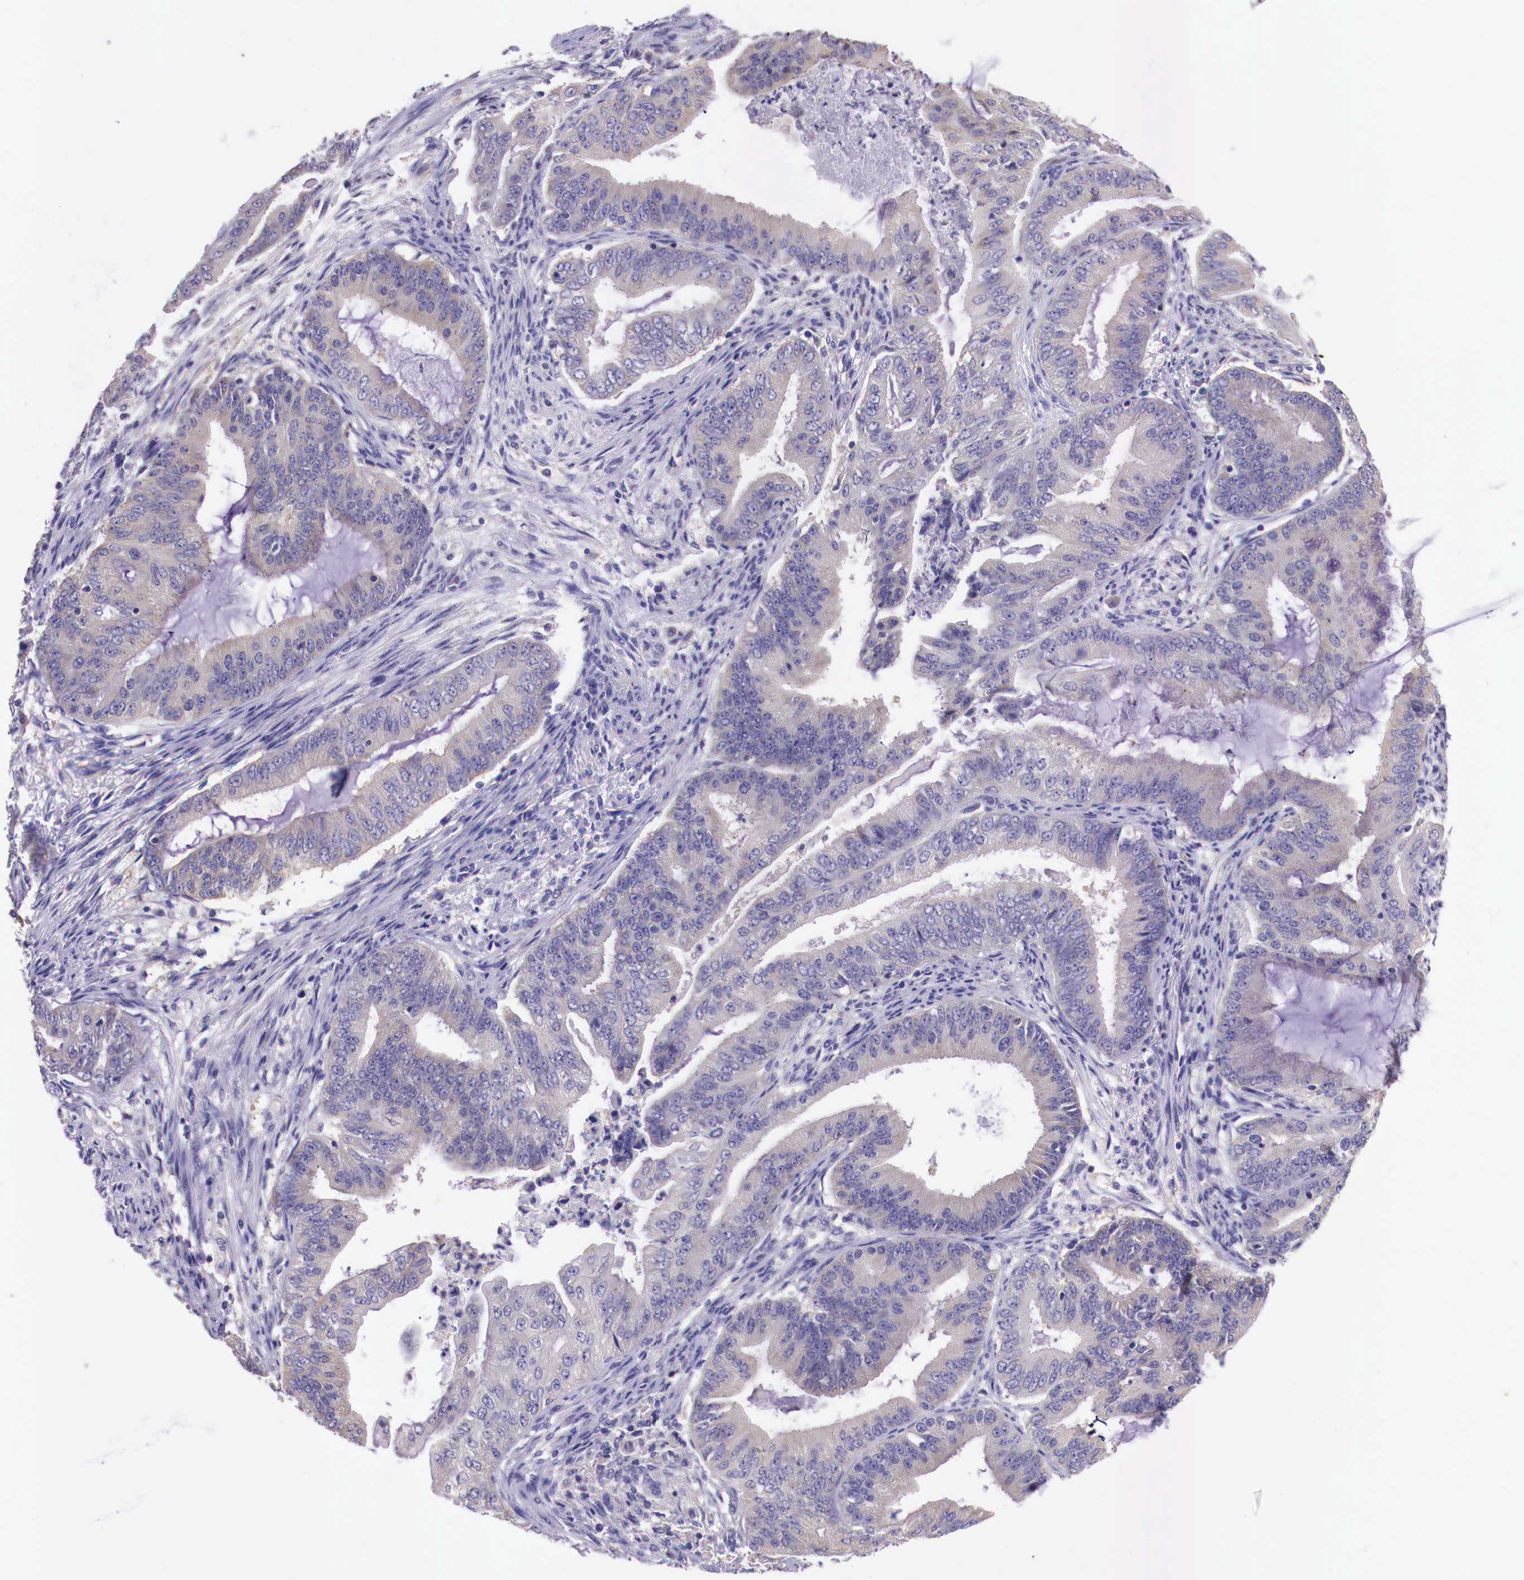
{"staining": {"intensity": "weak", "quantity": "25%-75%", "location": "cytoplasmic/membranous"}, "tissue": "endometrial cancer", "cell_type": "Tumor cells", "image_type": "cancer", "snomed": [{"axis": "morphology", "description": "Adenocarcinoma, NOS"}, {"axis": "topography", "description": "Endometrium"}], "caption": "IHC micrograph of neoplastic tissue: endometrial cancer (adenocarcinoma) stained using immunohistochemistry exhibits low levels of weak protein expression localized specifically in the cytoplasmic/membranous of tumor cells, appearing as a cytoplasmic/membranous brown color.", "gene": "GRIPAP1", "patient": {"sex": "female", "age": 63}}